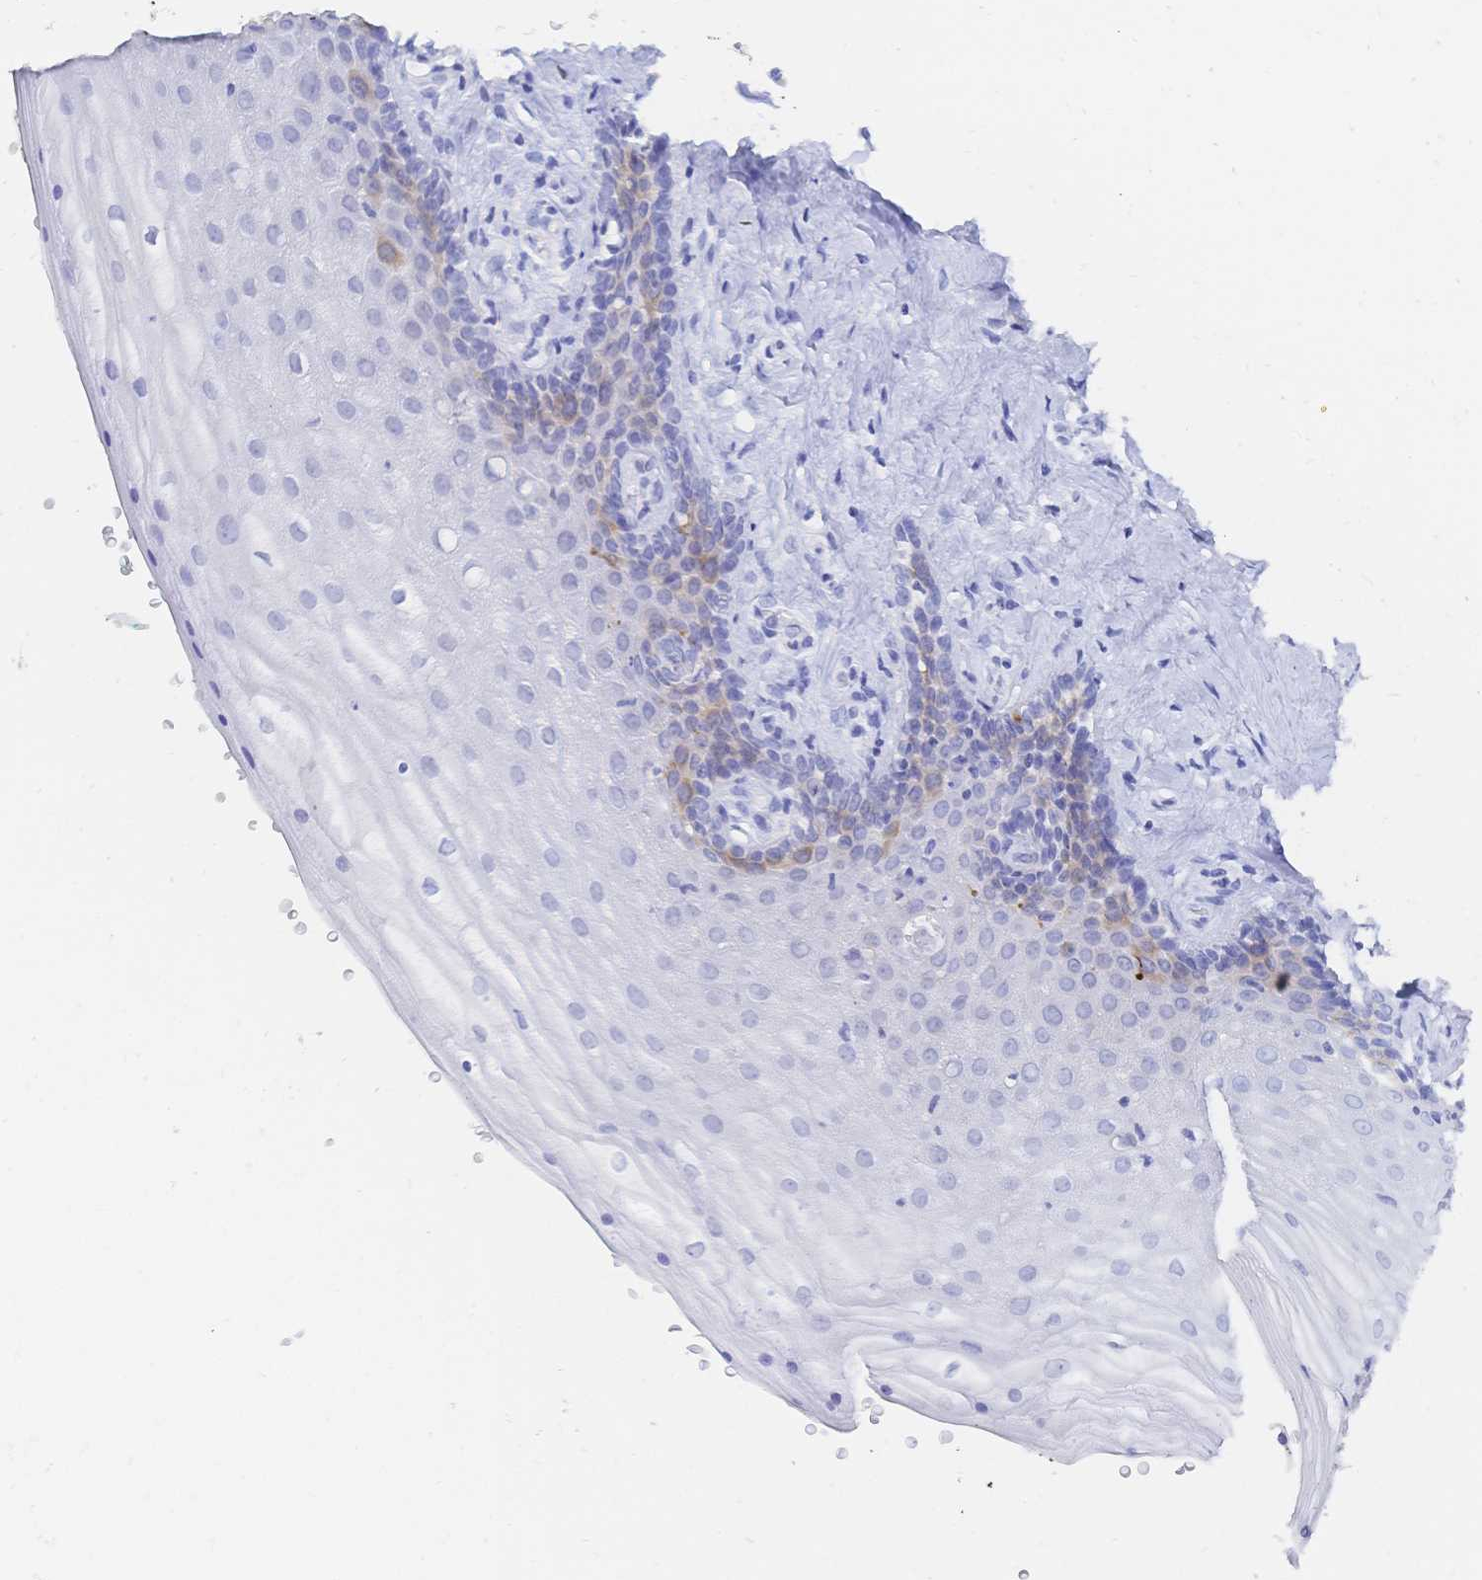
{"staining": {"intensity": "moderate", "quantity": "<25%", "location": "cytoplasmic/membranous"}, "tissue": "vagina", "cell_type": "Squamous epithelial cells", "image_type": "normal", "snomed": [{"axis": "morphology", "description": "Normal tissue, NOS"}, {"axis": "topography", "description": "Vagina"}], "caption": "IHC photomicrograph of benign vagina: human vagina stained using immunohistochemistry shows low levels of moderate protein expression localized specifically in the cytoplasmic/membranous of squamous epithelial cells, appearing as a cytoplasmic/membranous brown color.", "gene": "RRM1", "patient": {"sex": "female", "age": 42}}